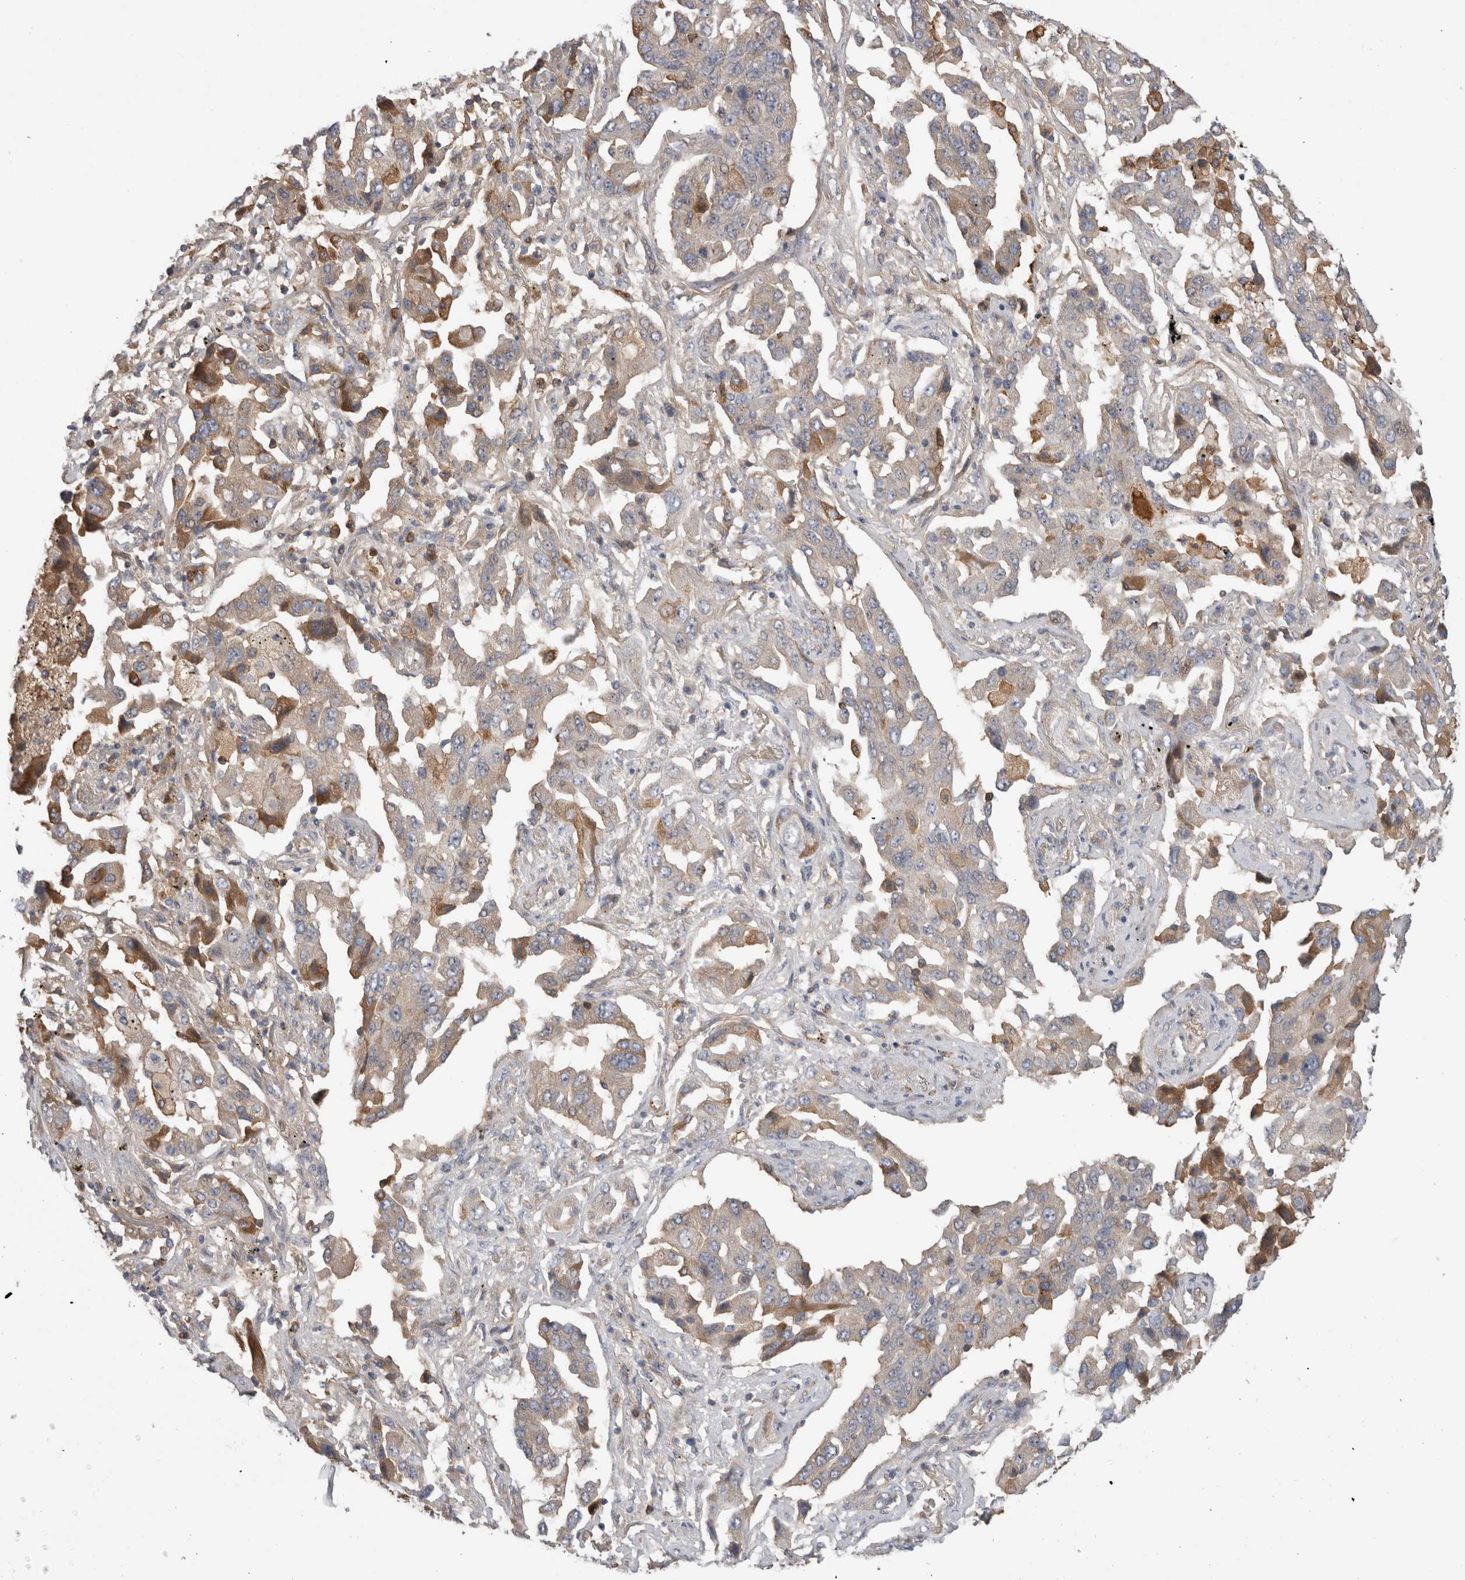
{"staining": {"intensity": "moderate", "quantity": "<25%", "location": "cytoplasmic/membranous"}, "tissue": "lung cancer", "cell_type": "Tumor cells", "image_type": "cancer", "snomed": [{"axis": "morphology", "description": "Adenocarcinoma, NOS"}, {"axis": "topography", "description": "Lung"}], "caption": "DAB (3,3'-diaminobenzidine) immunohistochemical staining of adenocarcinoma (lung) exhibits moderate cytoplasmic/membranous protein staining in about <25% of tumor cells. (DAB IHC, brown staining for protein, blue staining for nuclei).", "gene": "TBCE", "patient": {"sex": "female", "age": 65}}